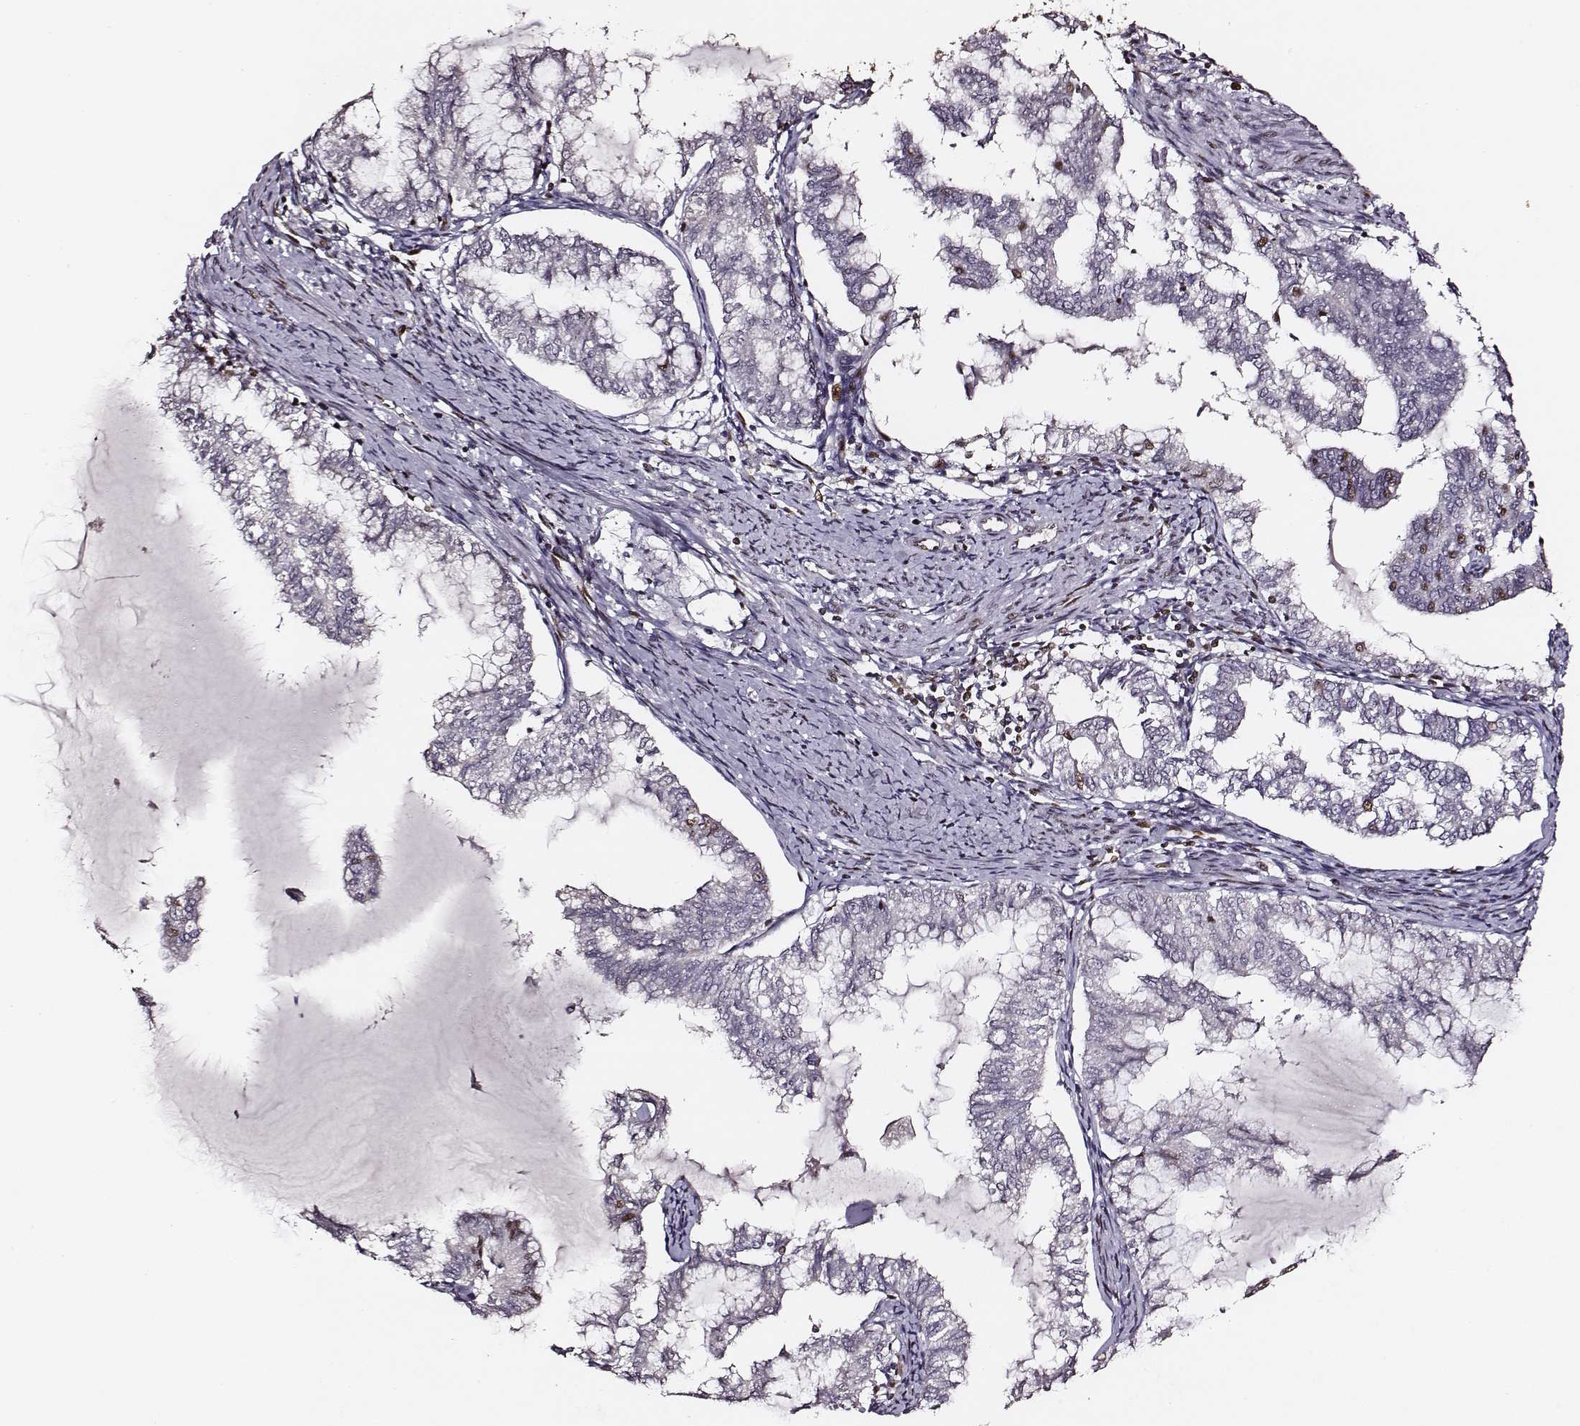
{"staining": {"intensity": "moderate", "quantity": "<25%", "location": "nuclear"}, "tissue": "endometrial cancer", "cell_type": "Tumor cells", "image_type": "cancer", "snomed": [{"axis": "morphology", "description": "Adenocarcinoma, NOS"}, {"axis": "topography", "description": "Endometrium"}], "caption": "Endometrial adenocarcinoma tissue exhibits moderate nuclear expression in approximately <25% of tumor cells, visualized by immunohistochemistry.", "gene": "PPARA", "patient": {"sex": "female", "age": 79}}